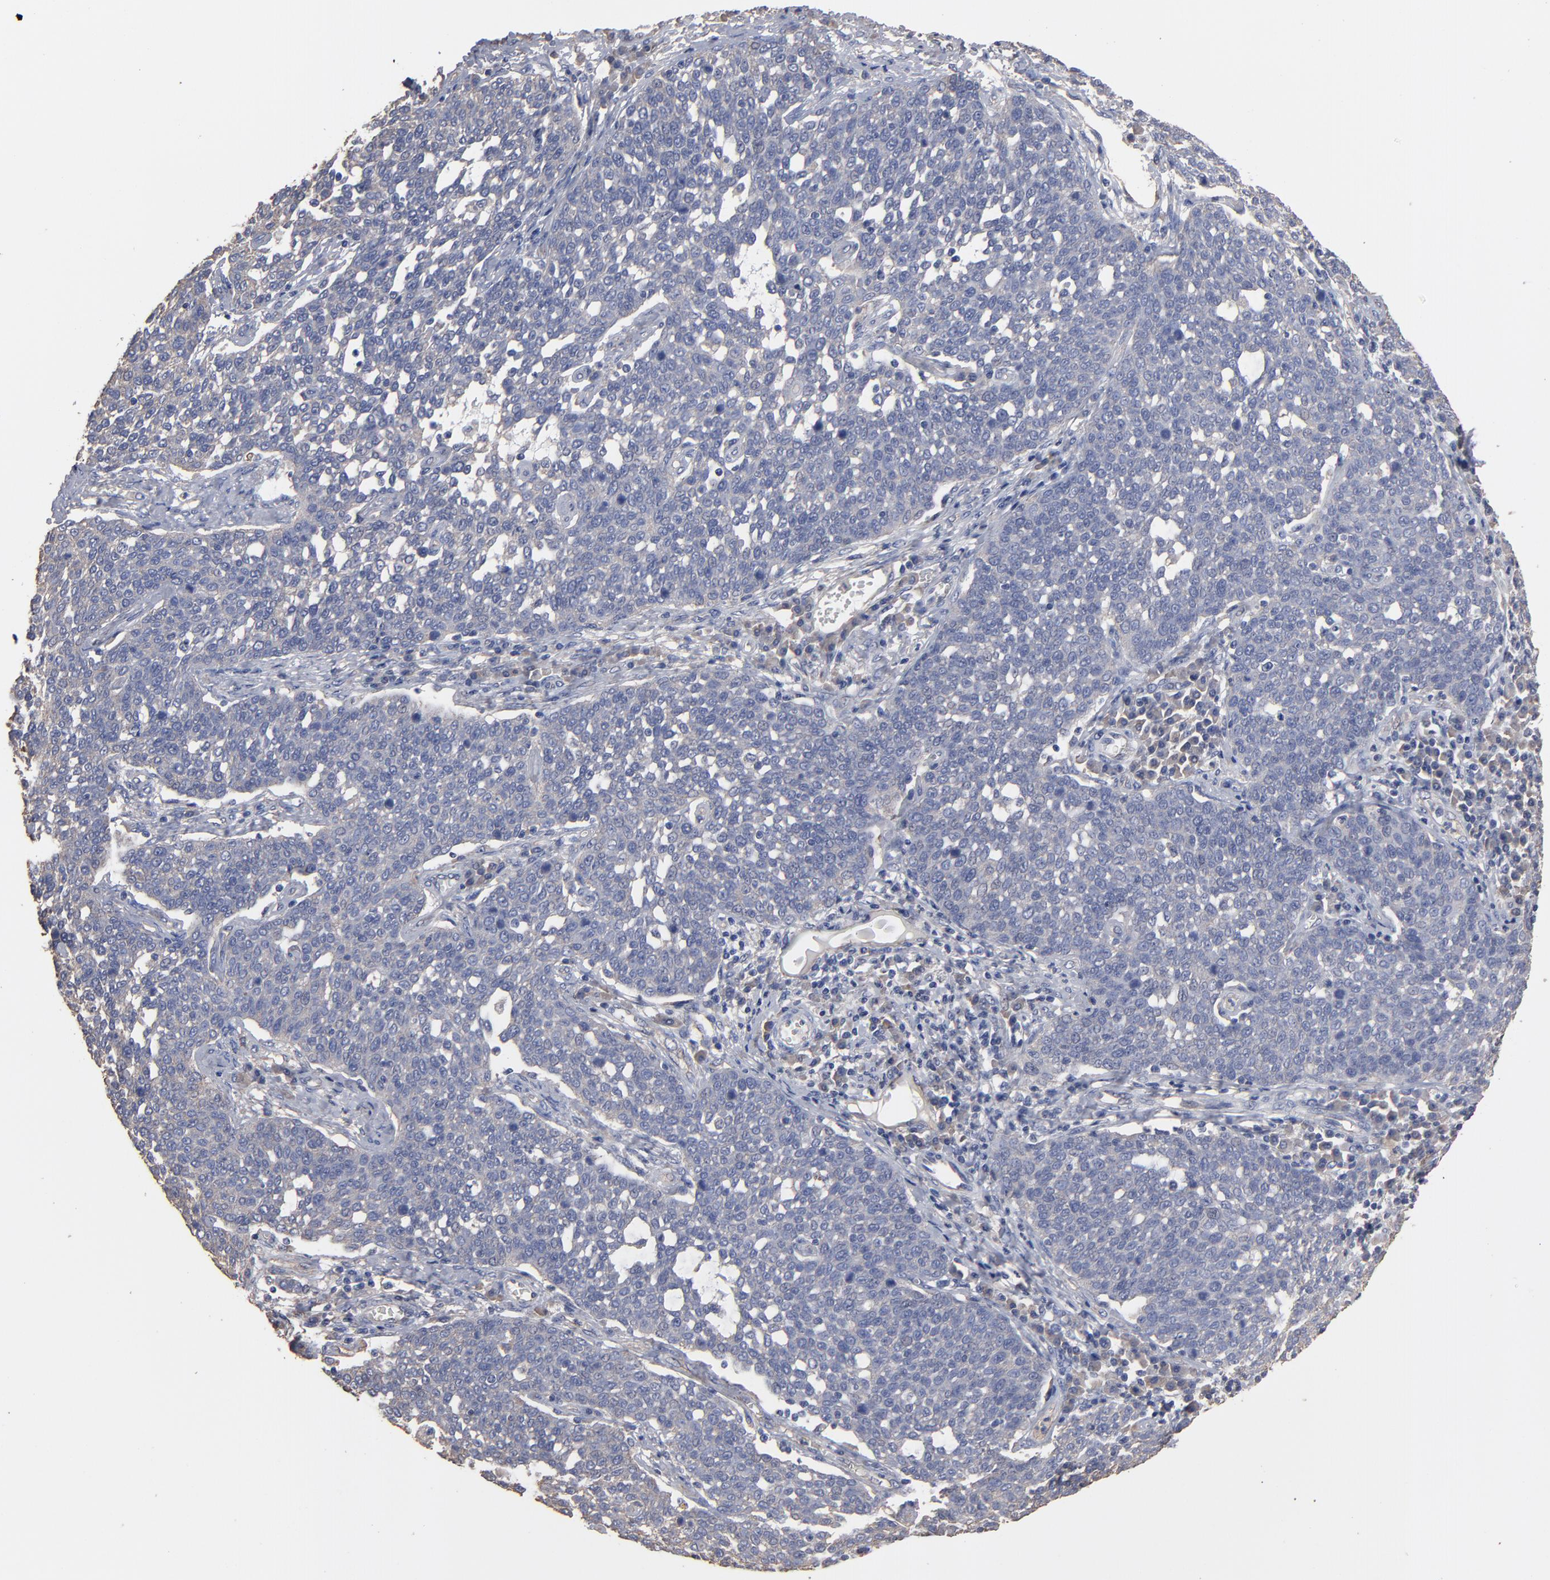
{"staining": {"intensity": "weak", "quantity": "<25%", "location": "cytoplasmic/membranous"}, "tissue": "cervical cancer", "cell_type": "Tumor cells", "image_type": "cancer", "snomed": [{"axis": "morphology", "description": "Squamous cell carcinoma, NOS"}, {"axis": "topography", "description": "Cervix"}], "caption": "Immunohistochemical staining of squamous cell carcinoma (cervical) exhibits no significant expression in tumor cells.", "gene": "DMD", "patient": {"sex": "female", "age": 34}}